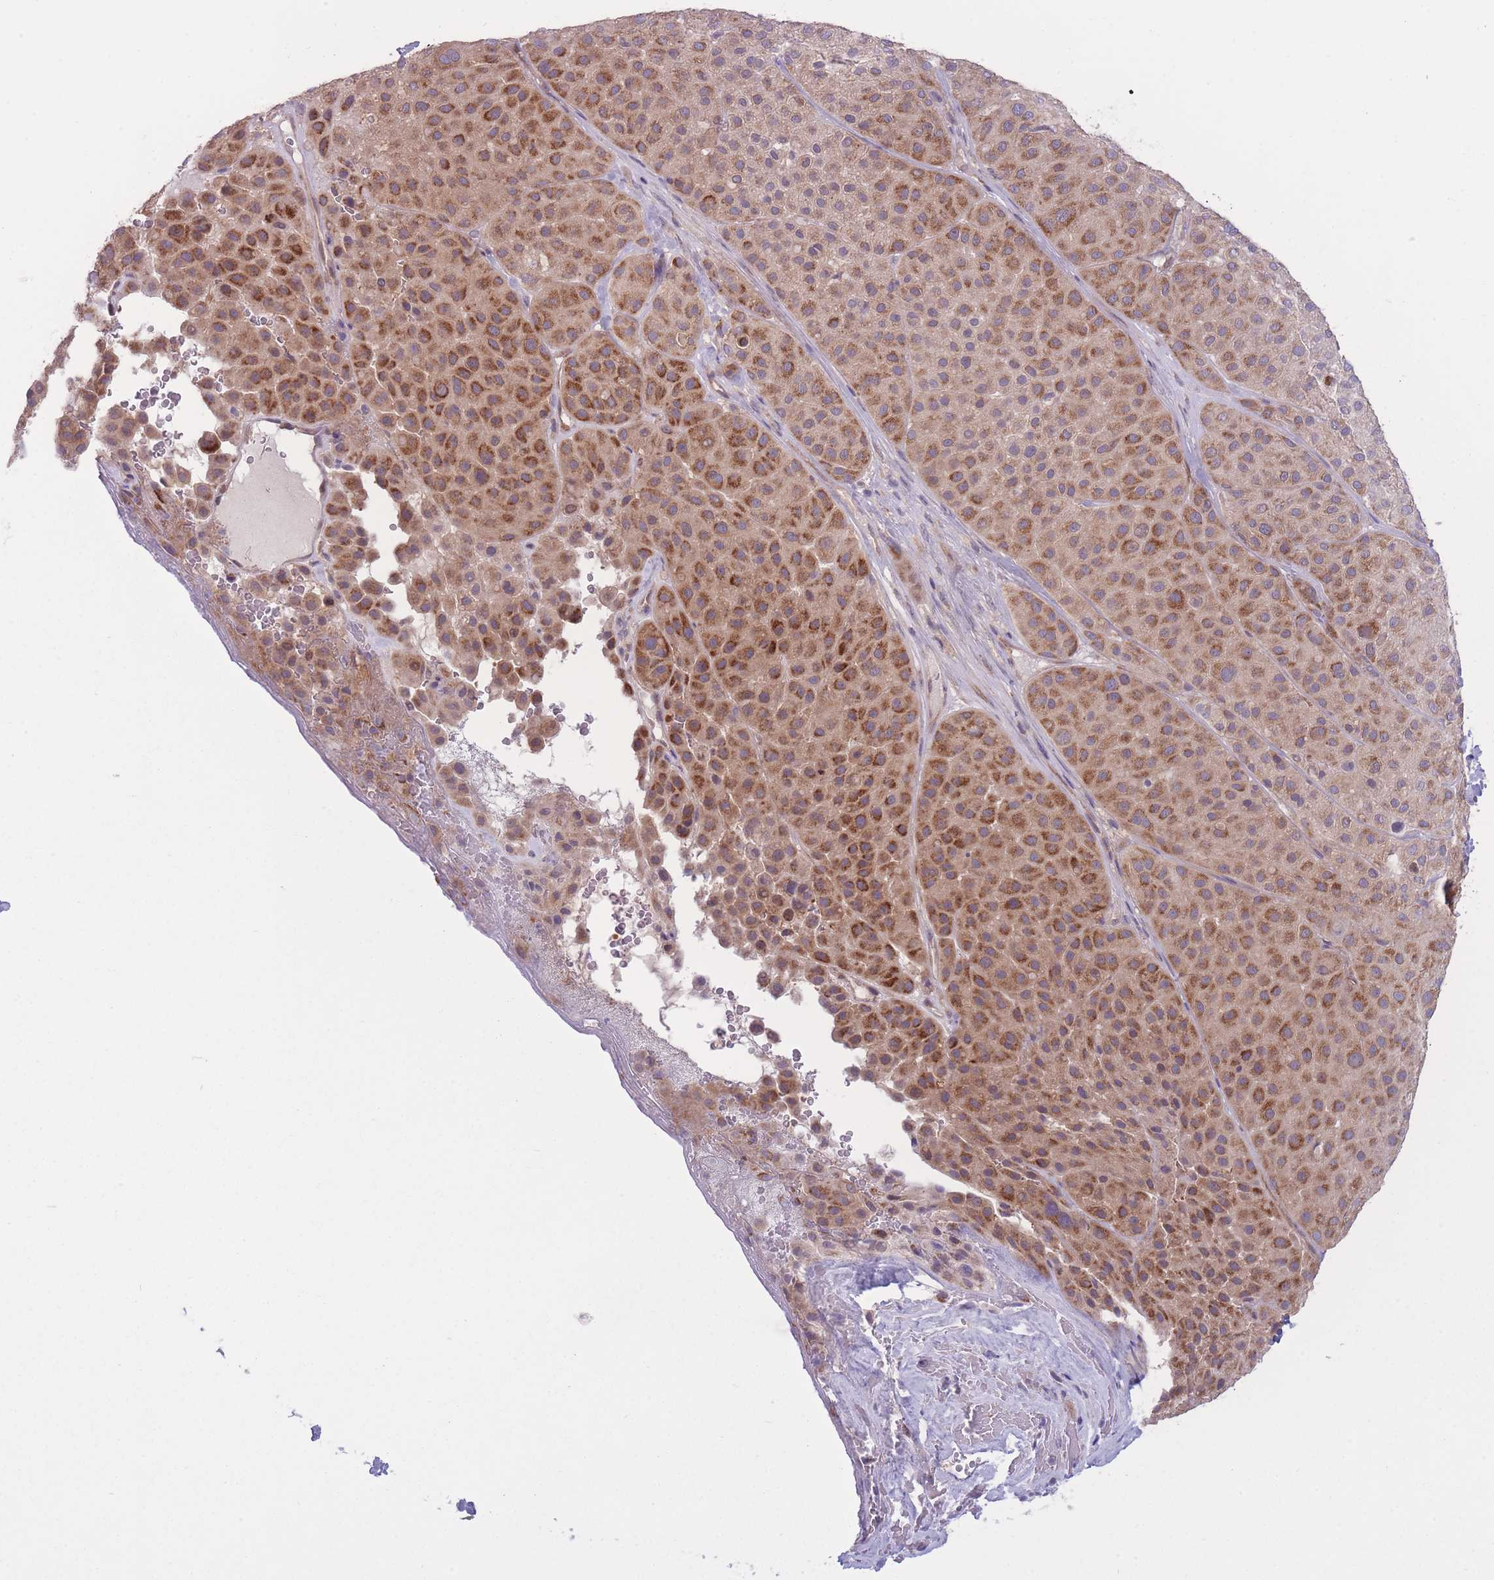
{"staining": {"intensity": "moderate", "quantity": ">75%", "location": "cytoplasmic/membranous"}, "tissue": "melanoma", "cell_type": "Tumor cells", "image_type": "cancer", "snomed": [{"axis": "morphology", "description": "Malignant melanoma, Metastatic site"}, {"axis": "topography", "description": "Smooth muscle"}], "caption": "Protein expression analysis of human malignant melanoma (metastatic site) reveals moderate cytoplasmic/membranous expression in approximately >75% of tumor cells. (brown staining indicates protein expression, while blue staining denotes nuclei).", "gene": "CCT6B", "patient": {"sex": "male", "age": 41}}